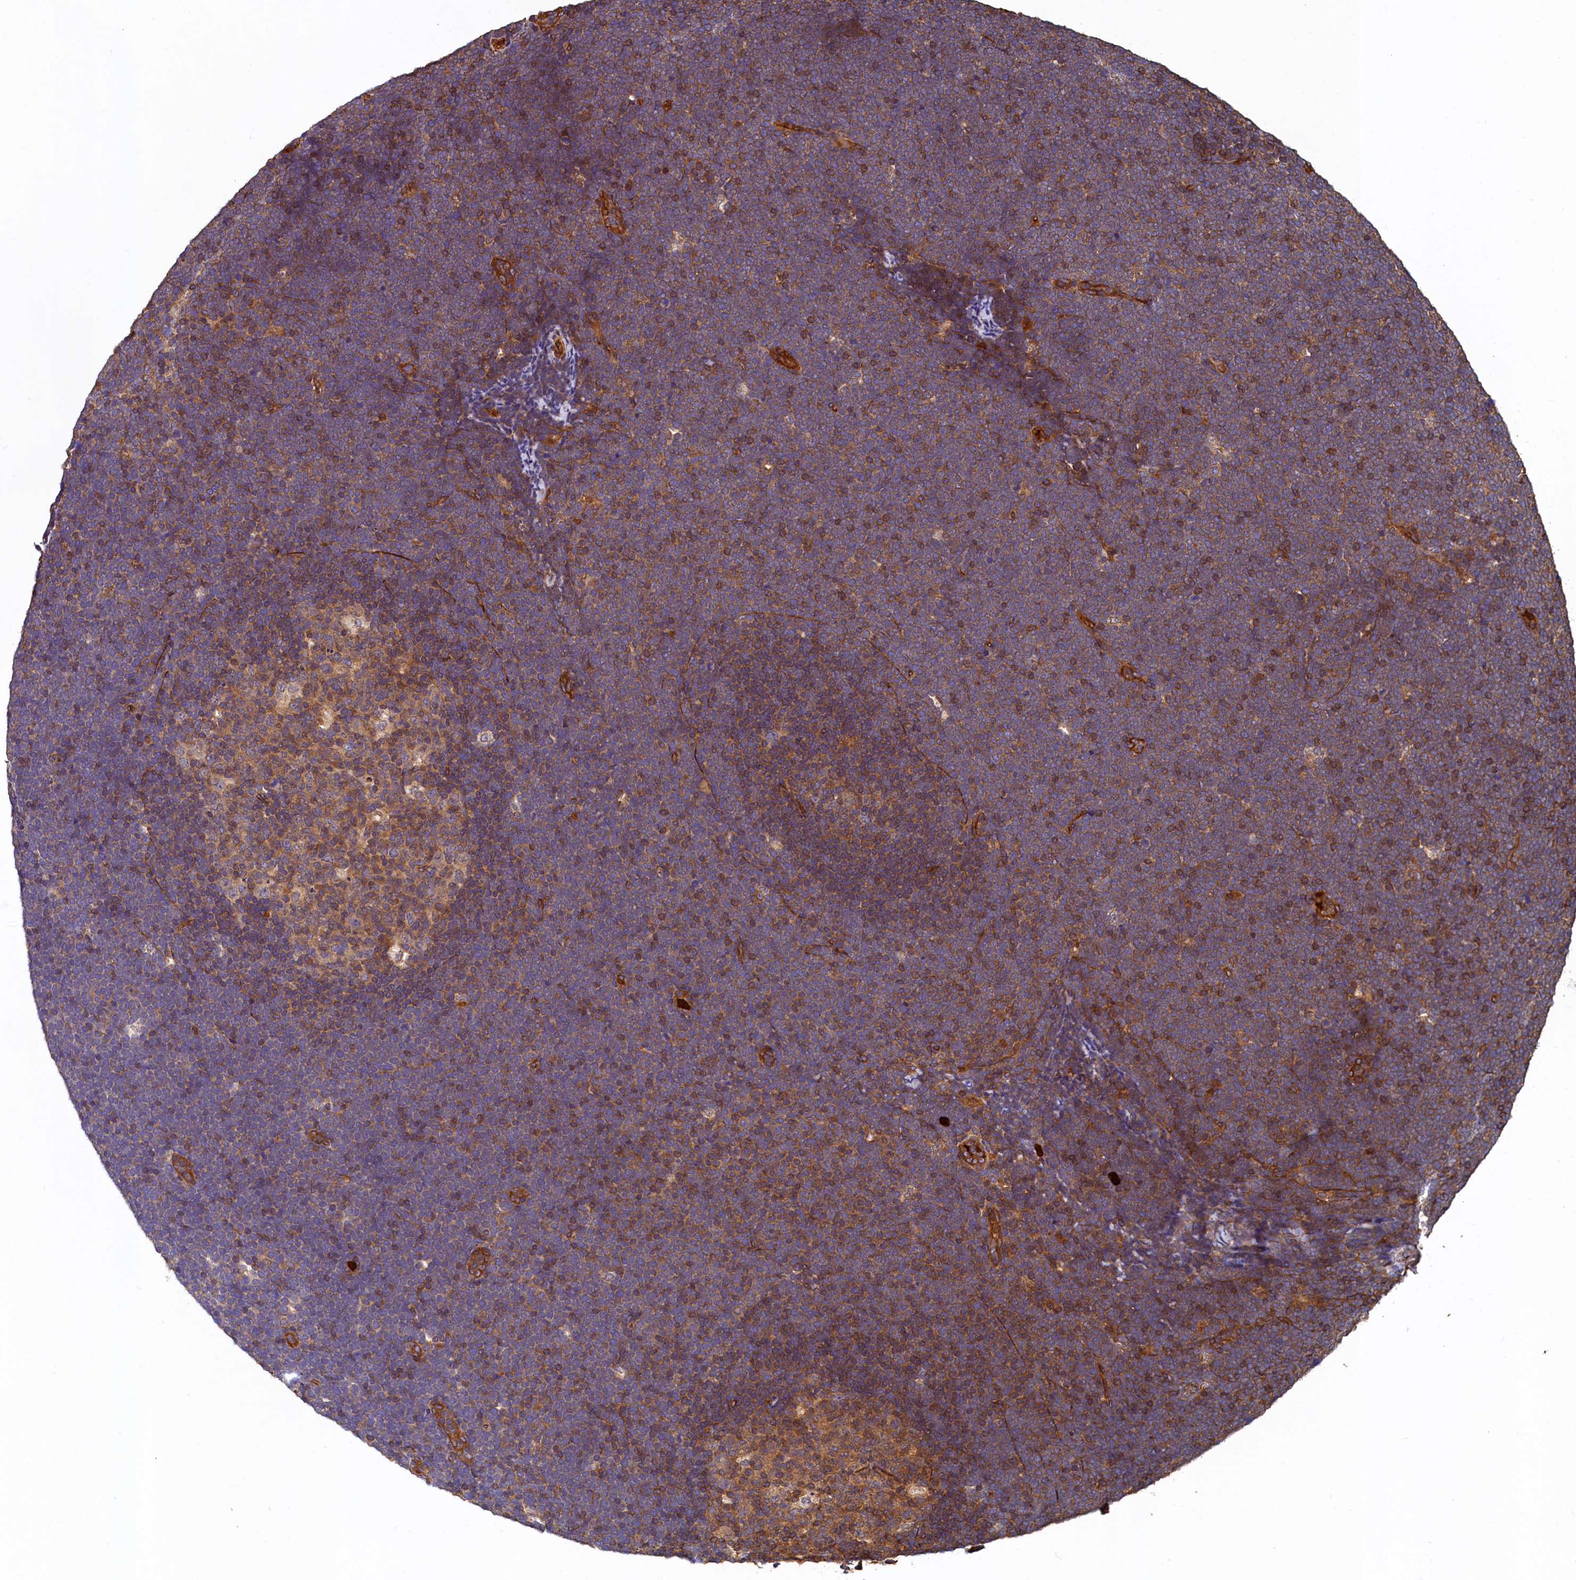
{"staining": {"intensity": "moderate", "quantity": ">75%", "location": "cytoplasmic/membranous"}, "tissue": "lymphoma", "cell_type": "Tumor cells", "image_type": "cancer", "snomed": [{"axis": "morphology", "description": "Malignant lymphoma, non-Hodgkin's type, High grade"}, {"axis": "topography", "description": "Lymph node"}], "caption": "Protein expression analysis of human lymphoma reveals moderate cytoplasmic/membranous expression in about >75% of tumor cells. (brown staining indicates protein expression, while blue staining denotes nuclei).", "gene": "CCDC102B", "patient": {"sex": "male", "age": 13}}